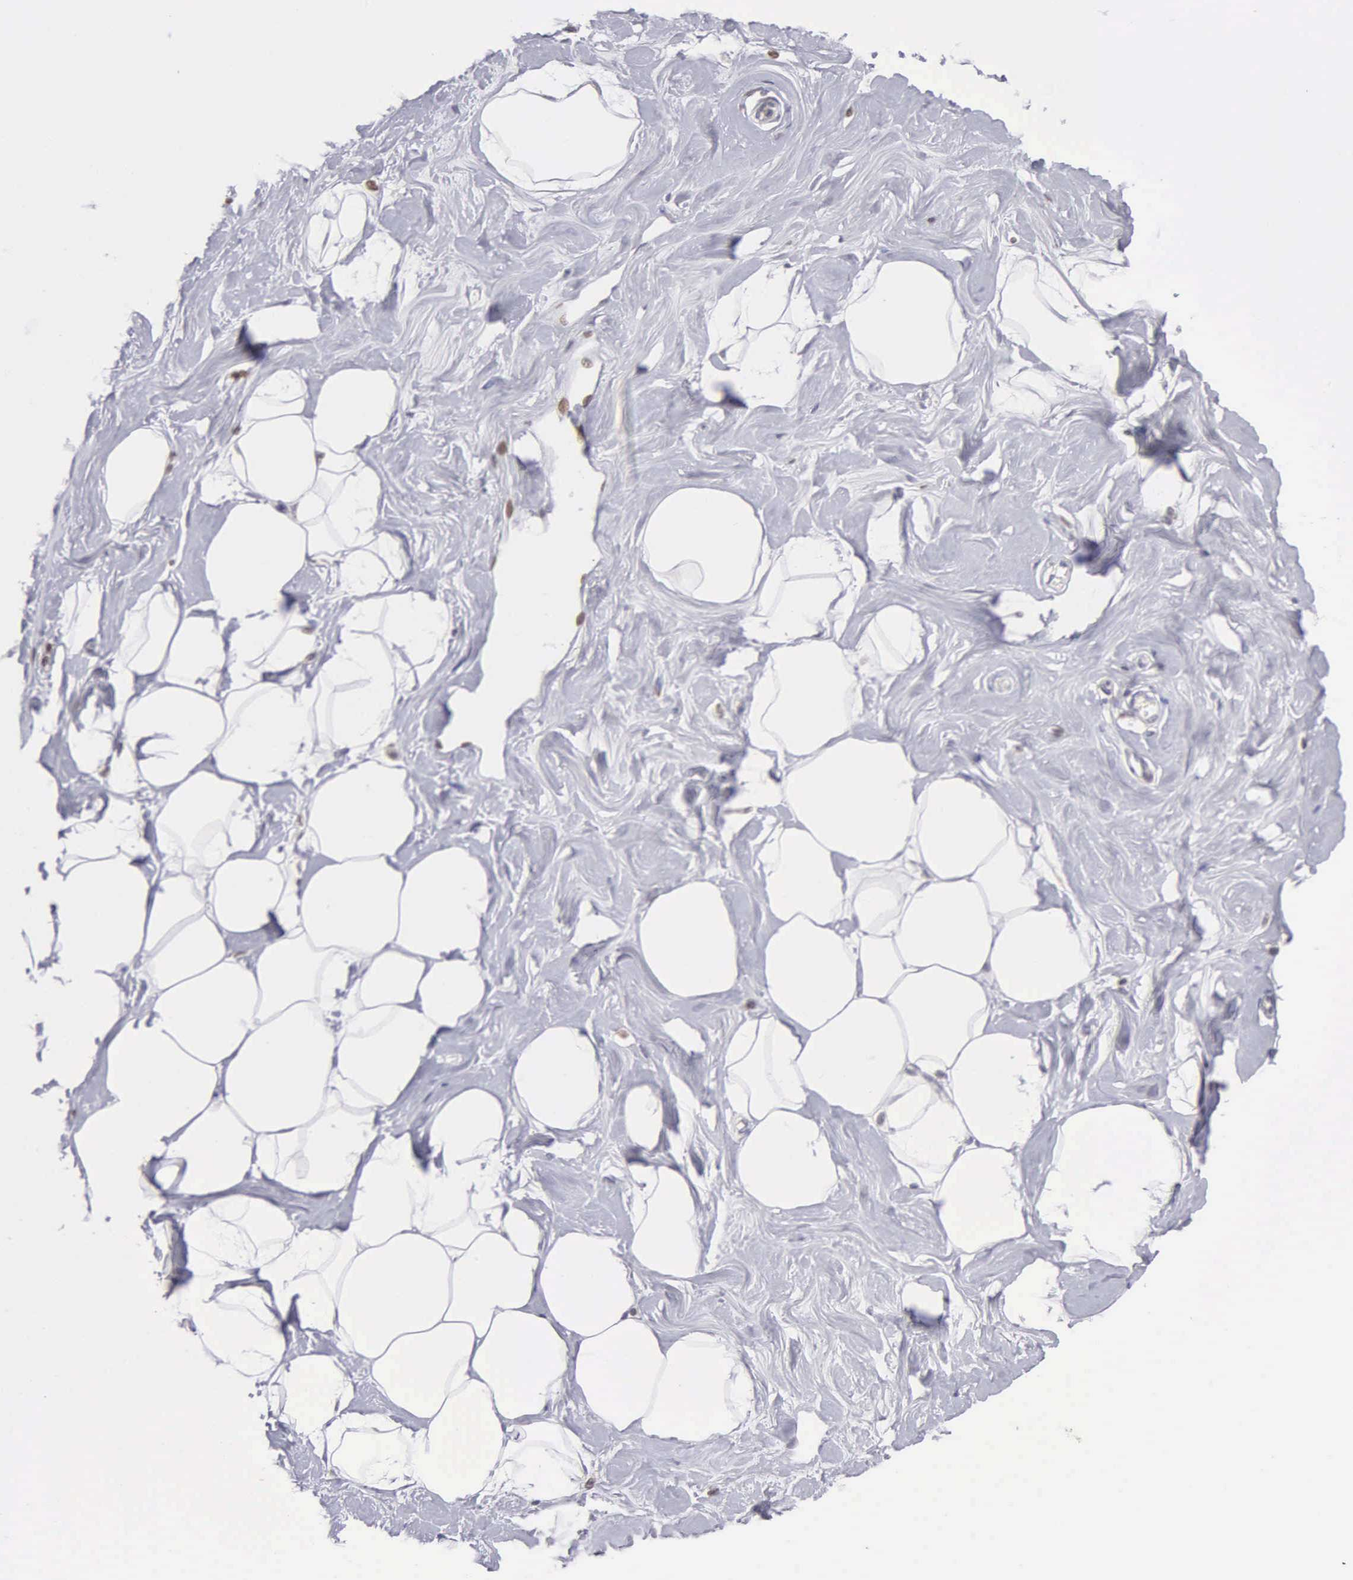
{"staining": {"intensity": "negative", "quantity": "none", "location": "none"}, "tissue": "adipose tissue", "cell_type": "Adipocytes", "image_type": "normal", "snomed": [{"axis": "morphology", "description": "Normal tissue, NOS"}, {"axis": "topography", "description": "Breast"}], "caption": "A high-resolution photomicrograph shows immunohistochemistry staining of benign adipose tissue, which exhibits no significant staining in adipocytes. (Immunohistochemistry (ihc), brightfield microscopy, high magnification).", "gene": "BRD1", "patient": {"sex": "female", "age": 44}}